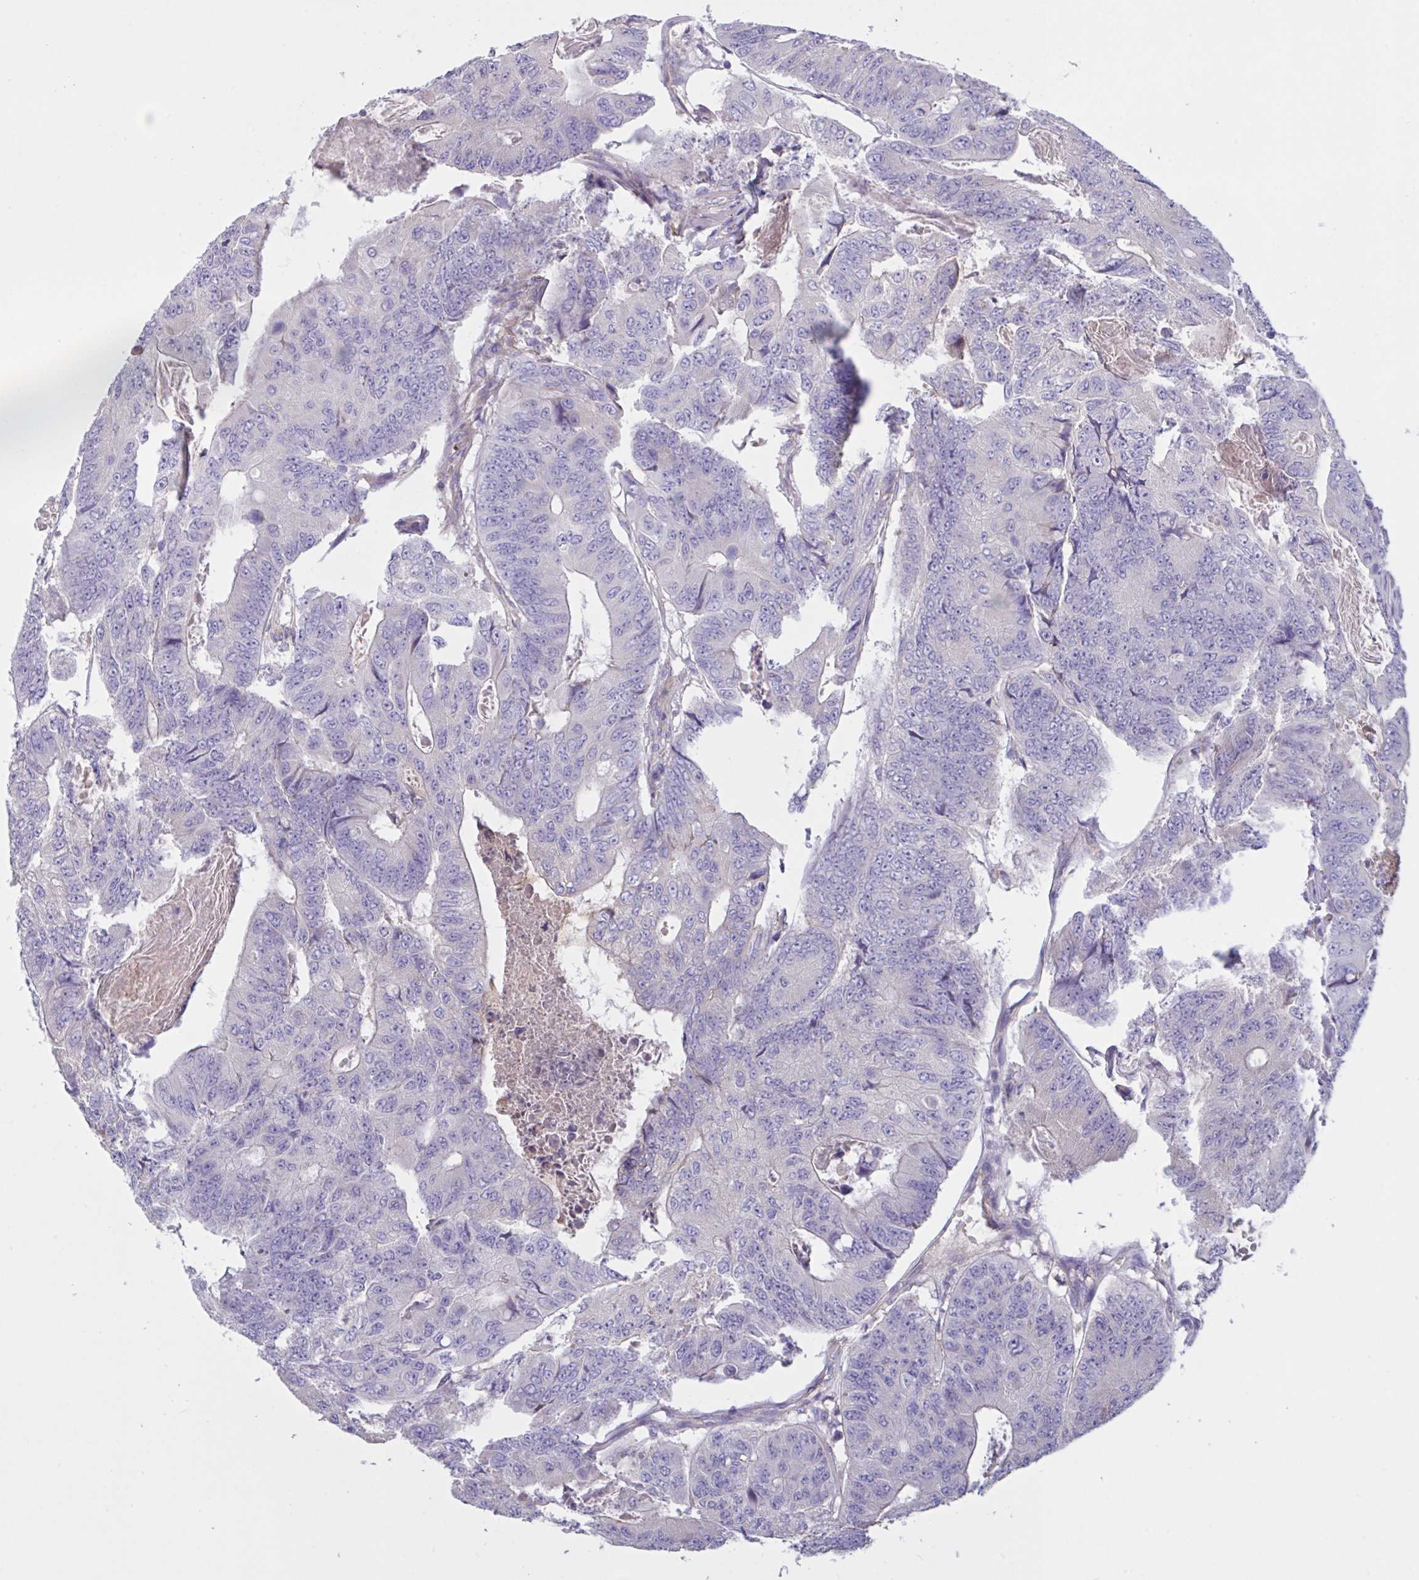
{"staining": {"intensity": "negative", "quantity": "none", "location": "none"}, "tissue": "colorectal cancer", "cell_type": "Tumor cells", "image_type": "cancer", "snomed": [{"axis": "morphology", "description": "Adenocarcinoma, NOS"}, {"axis": "topography", "description": "Colon"}], "caption": "Immunohistochemistry (IHC) image of human adenocarcinoma (colorectal) stained for a protein (brown), which exhibits no positivity in tumor cells.", "gene": "SLC66A1", "patient": {"sex": "female", "age": 48}}